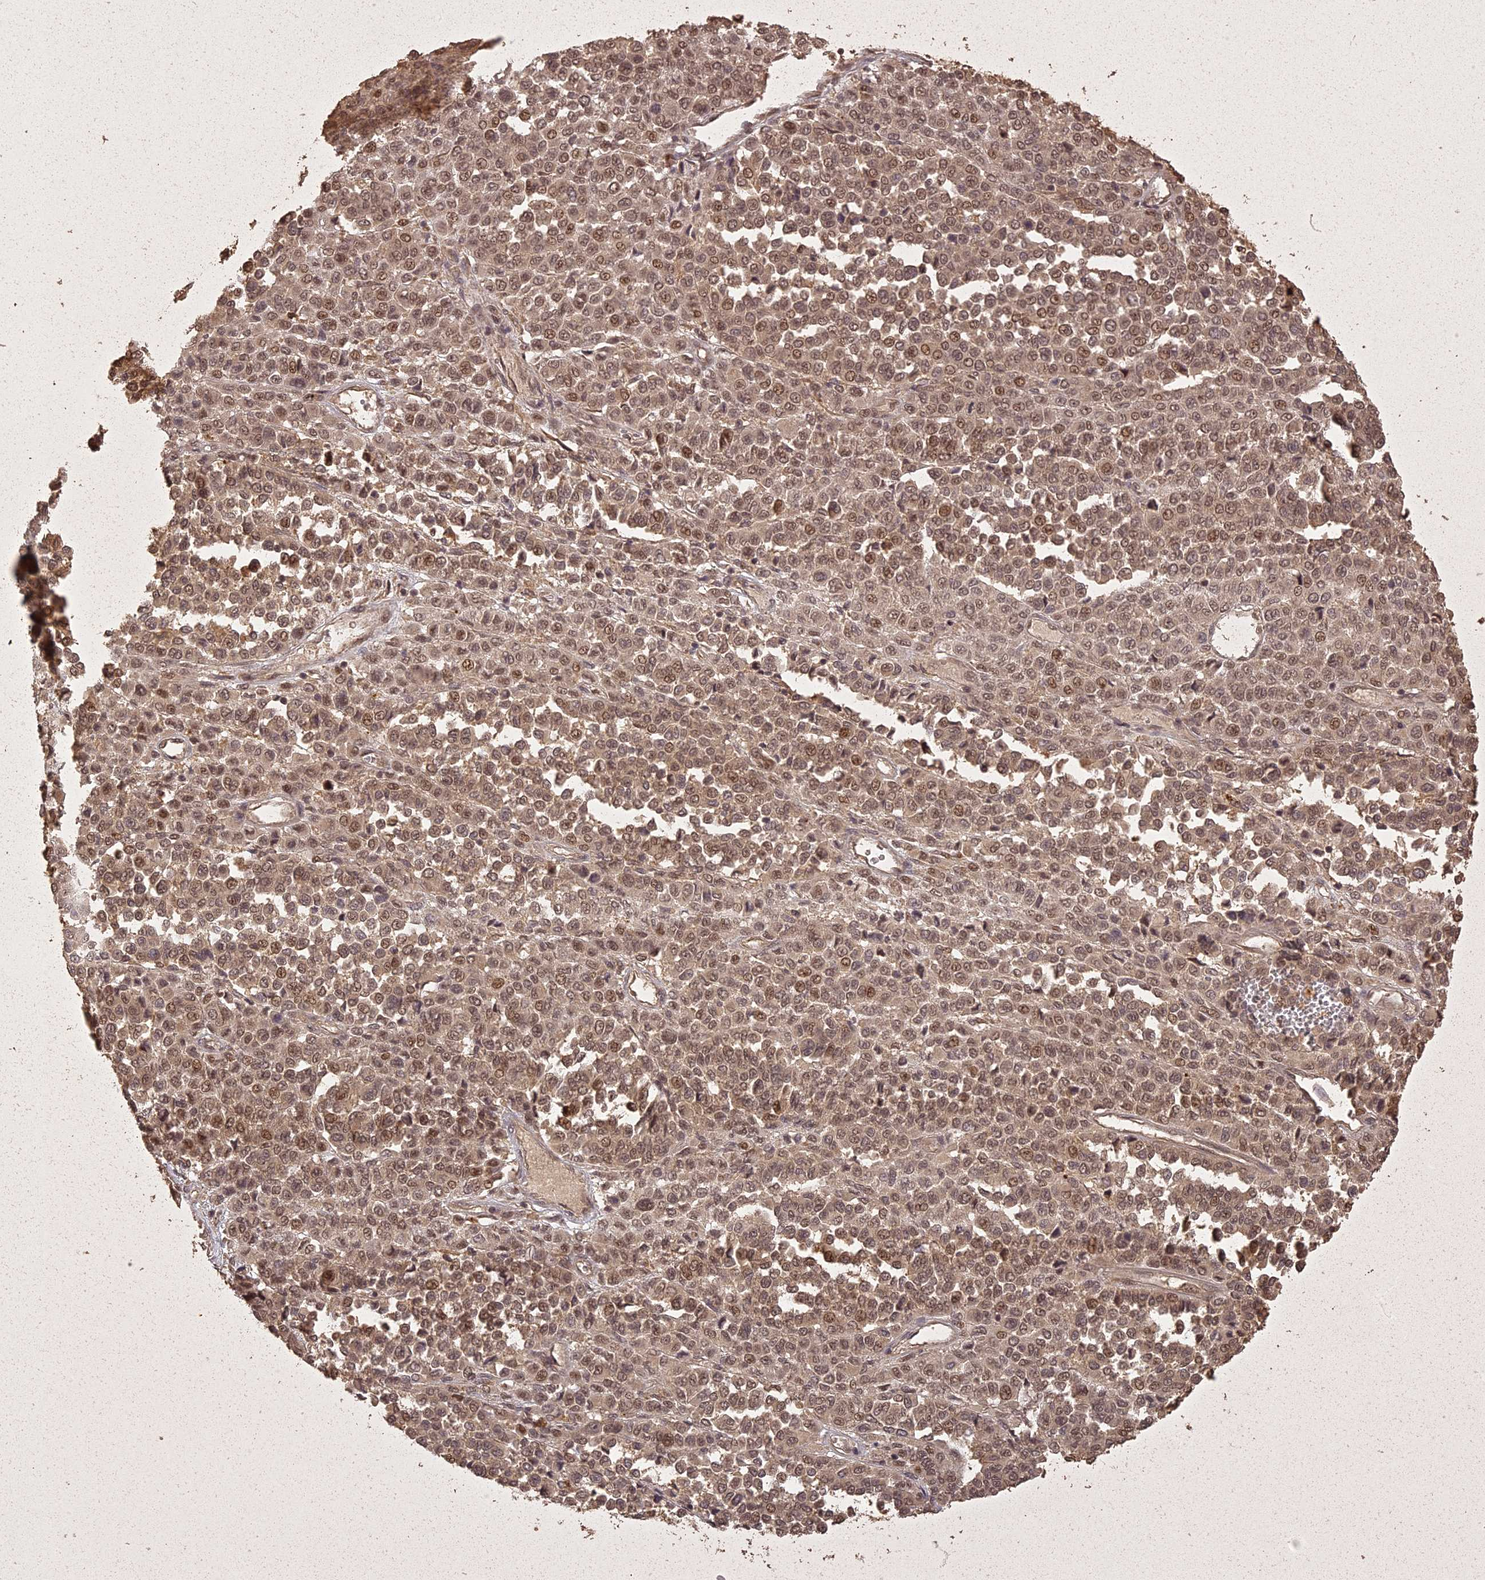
{"staining": {"intensity": "moderate", "quantity": ">75%", "location": "nuclear"}, "tissue": "melanoma", "cell_type": "Tumor cells", "image_type": "cancer", "snomed": [{"axis": "morphology", "description": "Malignant melanoma, Metastatic site"}, {"axis": "topography", "description": "Pancreas"}], "caption": "Melanoma tissue displays moderate nuclear expression in about >75% of tumor cells, visualized by immunohistochemistry. (DAB (3,3'-diaminobenzidine) IHC, brown staining for protein, blue staining for nuclei).", "gene": "LIN37", "patient": {"sex": "female", "age": 30}}